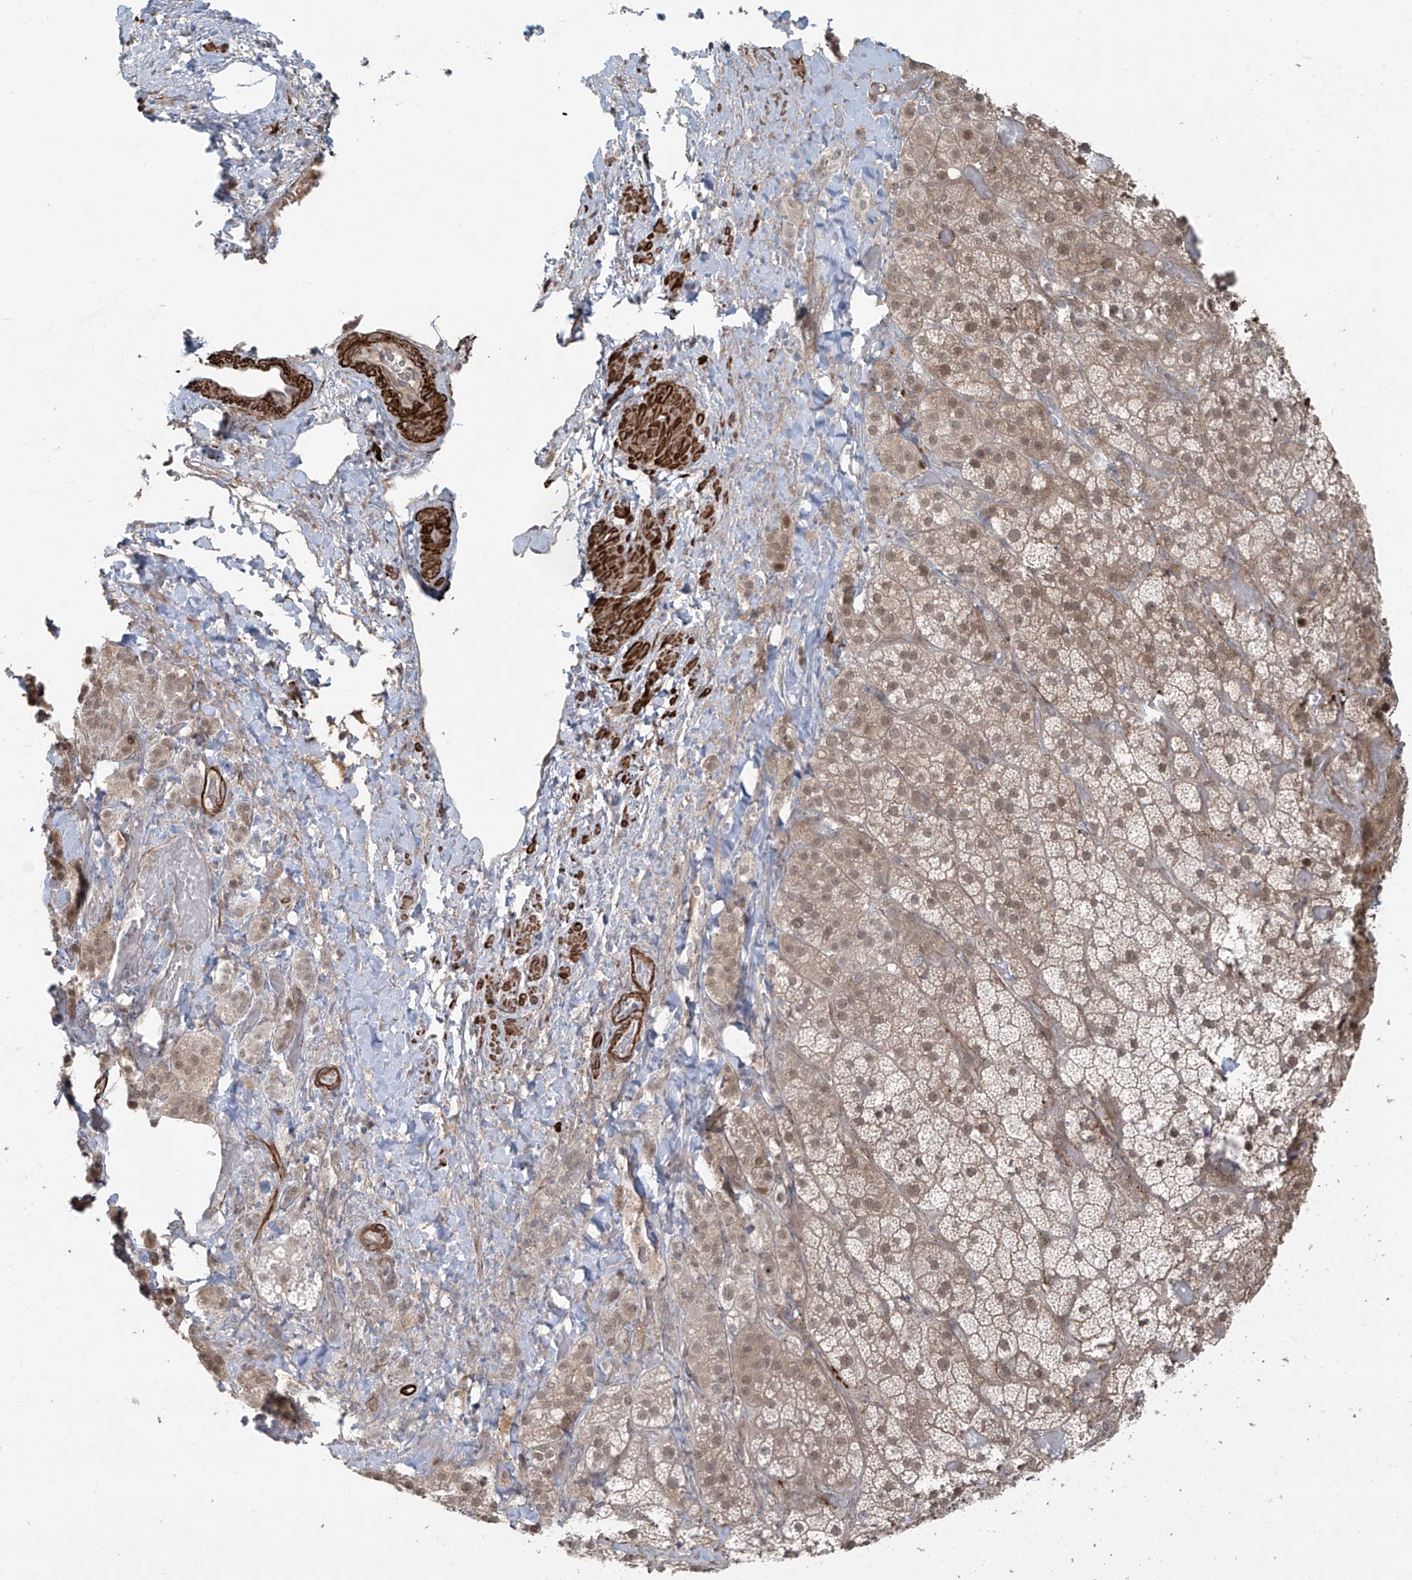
{"staining": {"intensity": "moderate", "quantity": "25%-75%", "location": "cytoplasmic/membranous,nuclear"}, "tissue": "adrenal gland", "cell_type": "Glandular cells", "image_type": "normal", "snomed": [{"axis": "morphology", "description": "Normal tissue, NOS"}, {"axis": "topography", "description": "Adrenal gland"}], "caption": "A photomicrograph of human adrenal gland stained for a protein demonstrates moderate cytoplasmic/membranous,nuclear brown staining in glandular cells. (Stains: DAB (3,3'-diaminobenzidine) in brown, nuclei in blue, Microscopy: brightfield microscopy at high magnification).", "gene": "RASGEF1A", "patient": {"sex": "male", "age": 57}}